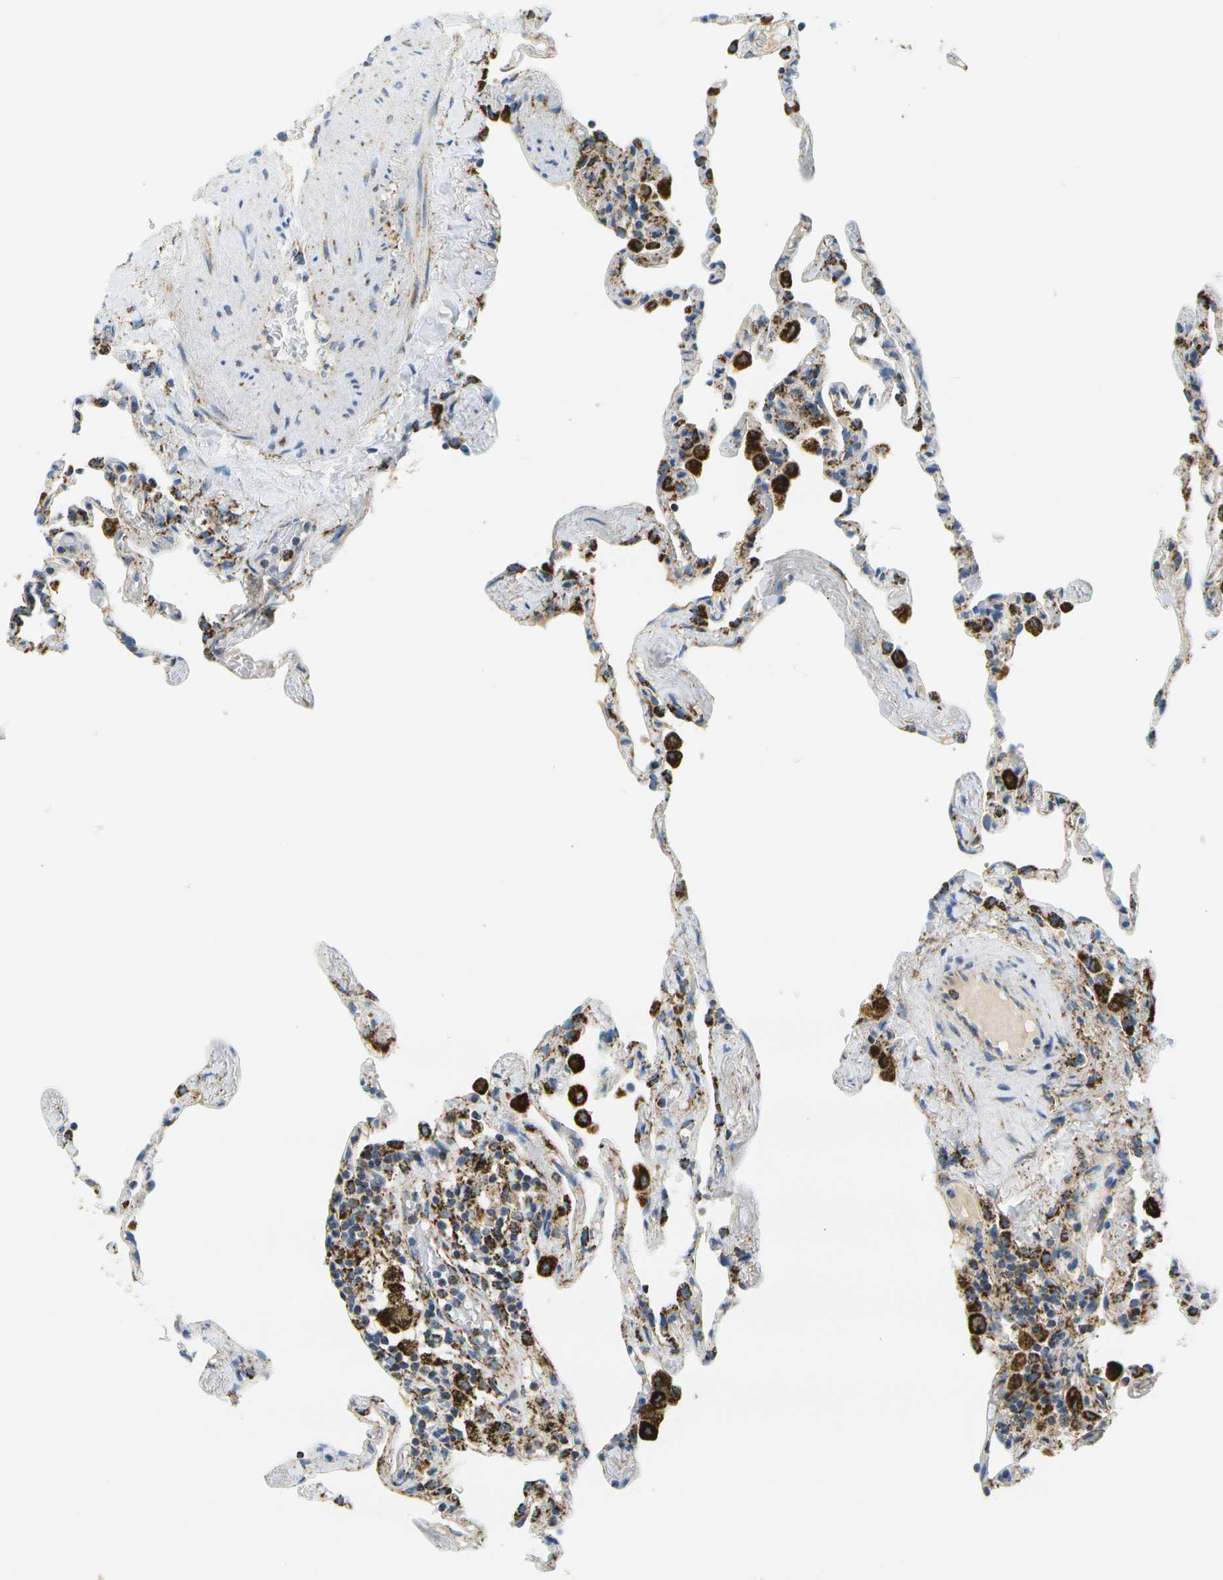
{"staining": {"intensity": "strong", "quantity": "<25%", "location": "cytoplasmic/membranous"}, "tissue": "lung", "cell_type": "Alveolar cells", "image_type": "normal", "snomed": [{"axis": "morphology", "description": "Normal tissue, NOS"}, {"axis": "topography", "description": "Lung"}], "caption": "Strong cytoplasmic/membranous positivity for a protein is present in about <25% of alveolar cells of unremarkable lung using IHC.", "gene": "HLCS", "patient": {"sex": "male", "age": 59}}